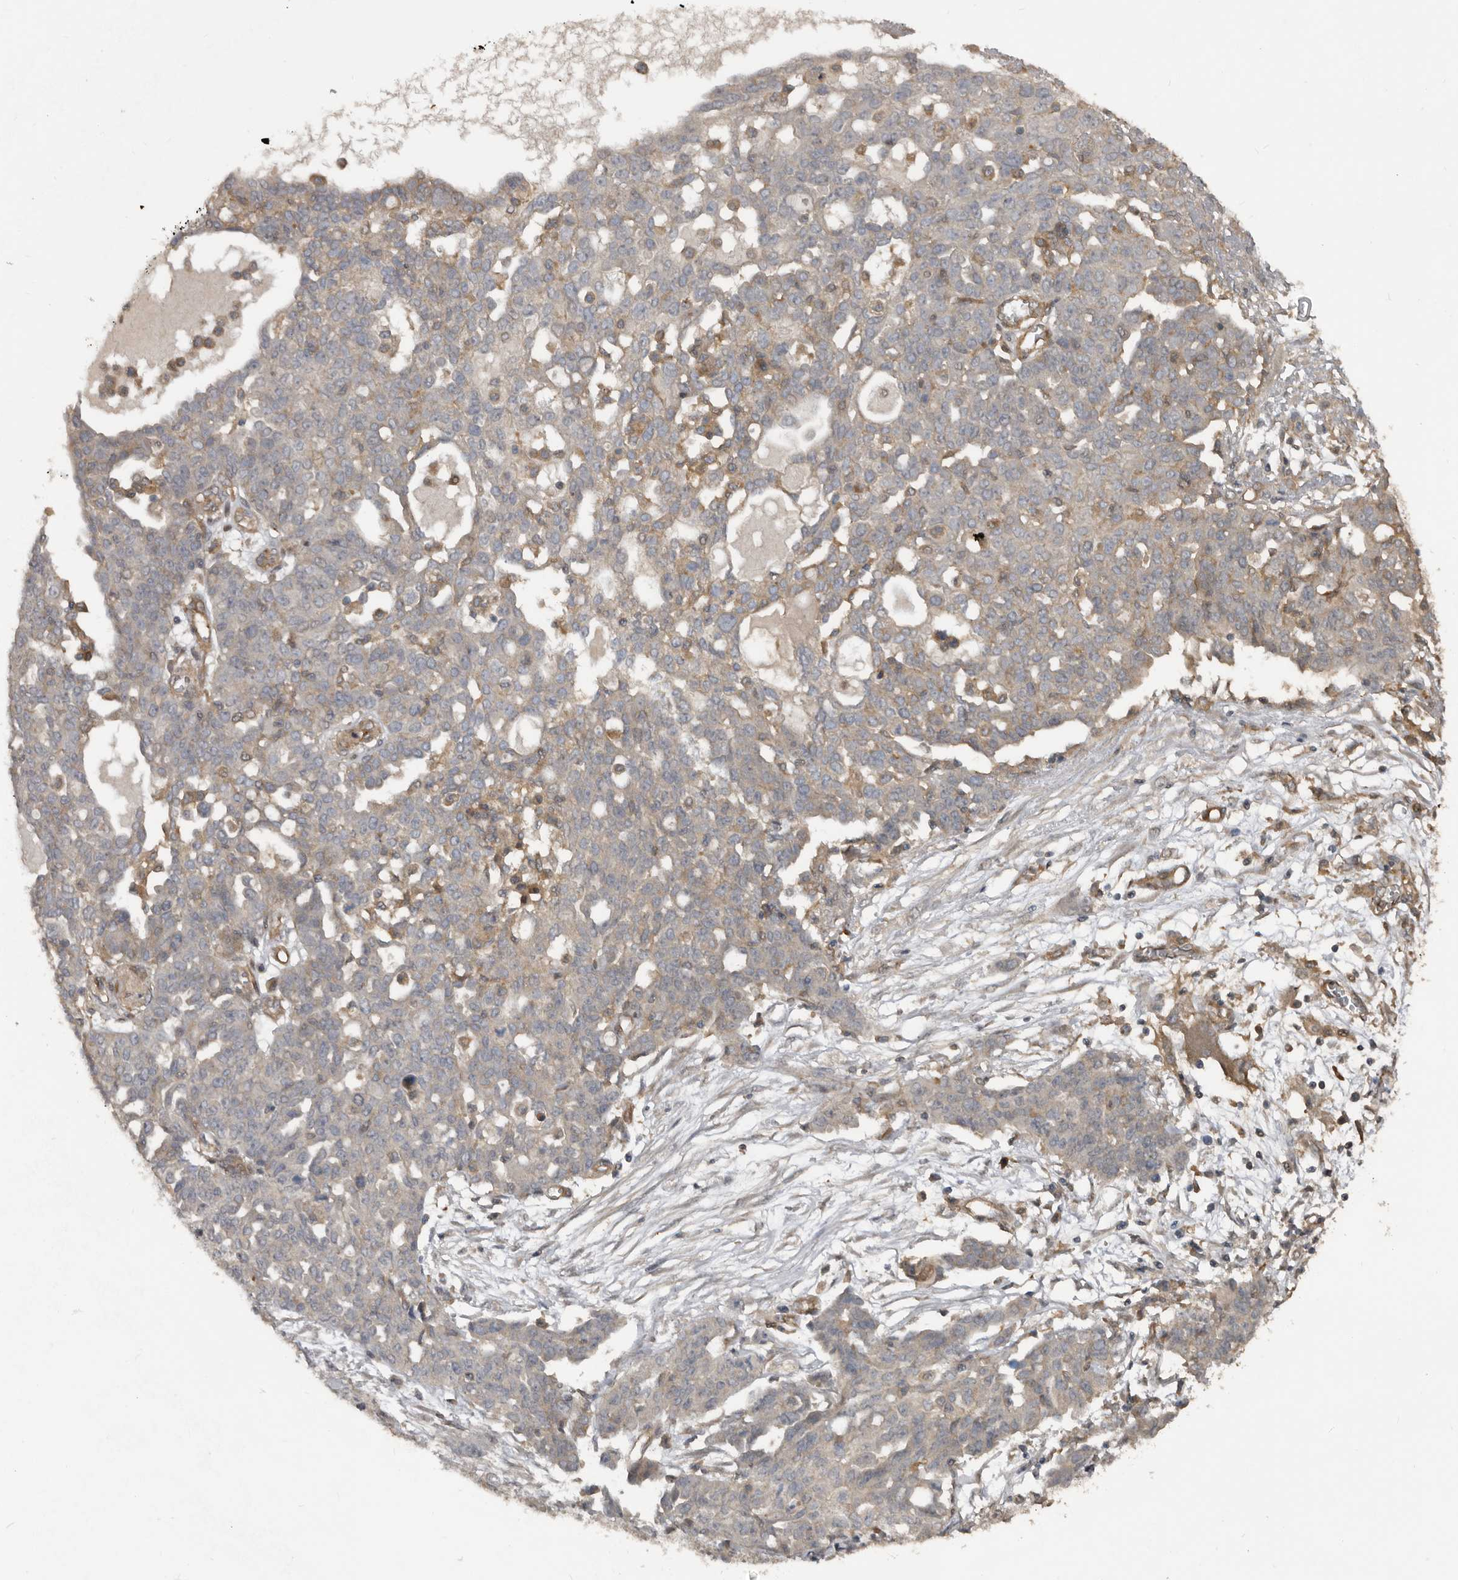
{"staining": {"intensity": "negative", "quantity": "none", "location": "none"}, "tissue": "ovarian cancer", "cell_type": "Tumor cells", "image_type": "cancer", "snomed": [{"axis": "morphology", "description": "Cystadenocarcinoma, serous, NOS"}, {"axis": "topography", "description": "Soft tissue"}, {"axis": "topography", "description": "Ovary"}], "caption": "Immunohistochemistry (IHC) histopathology image of neoplastic tissue: human ovarian serous cystadenocarcinoma stained with DAB (3,3'-diaminobenzidine) demonstrates no significant protein expression in tumor cells.", "gene": "EXOC3L1", "patient": {"sex": "female", "age": 57}}